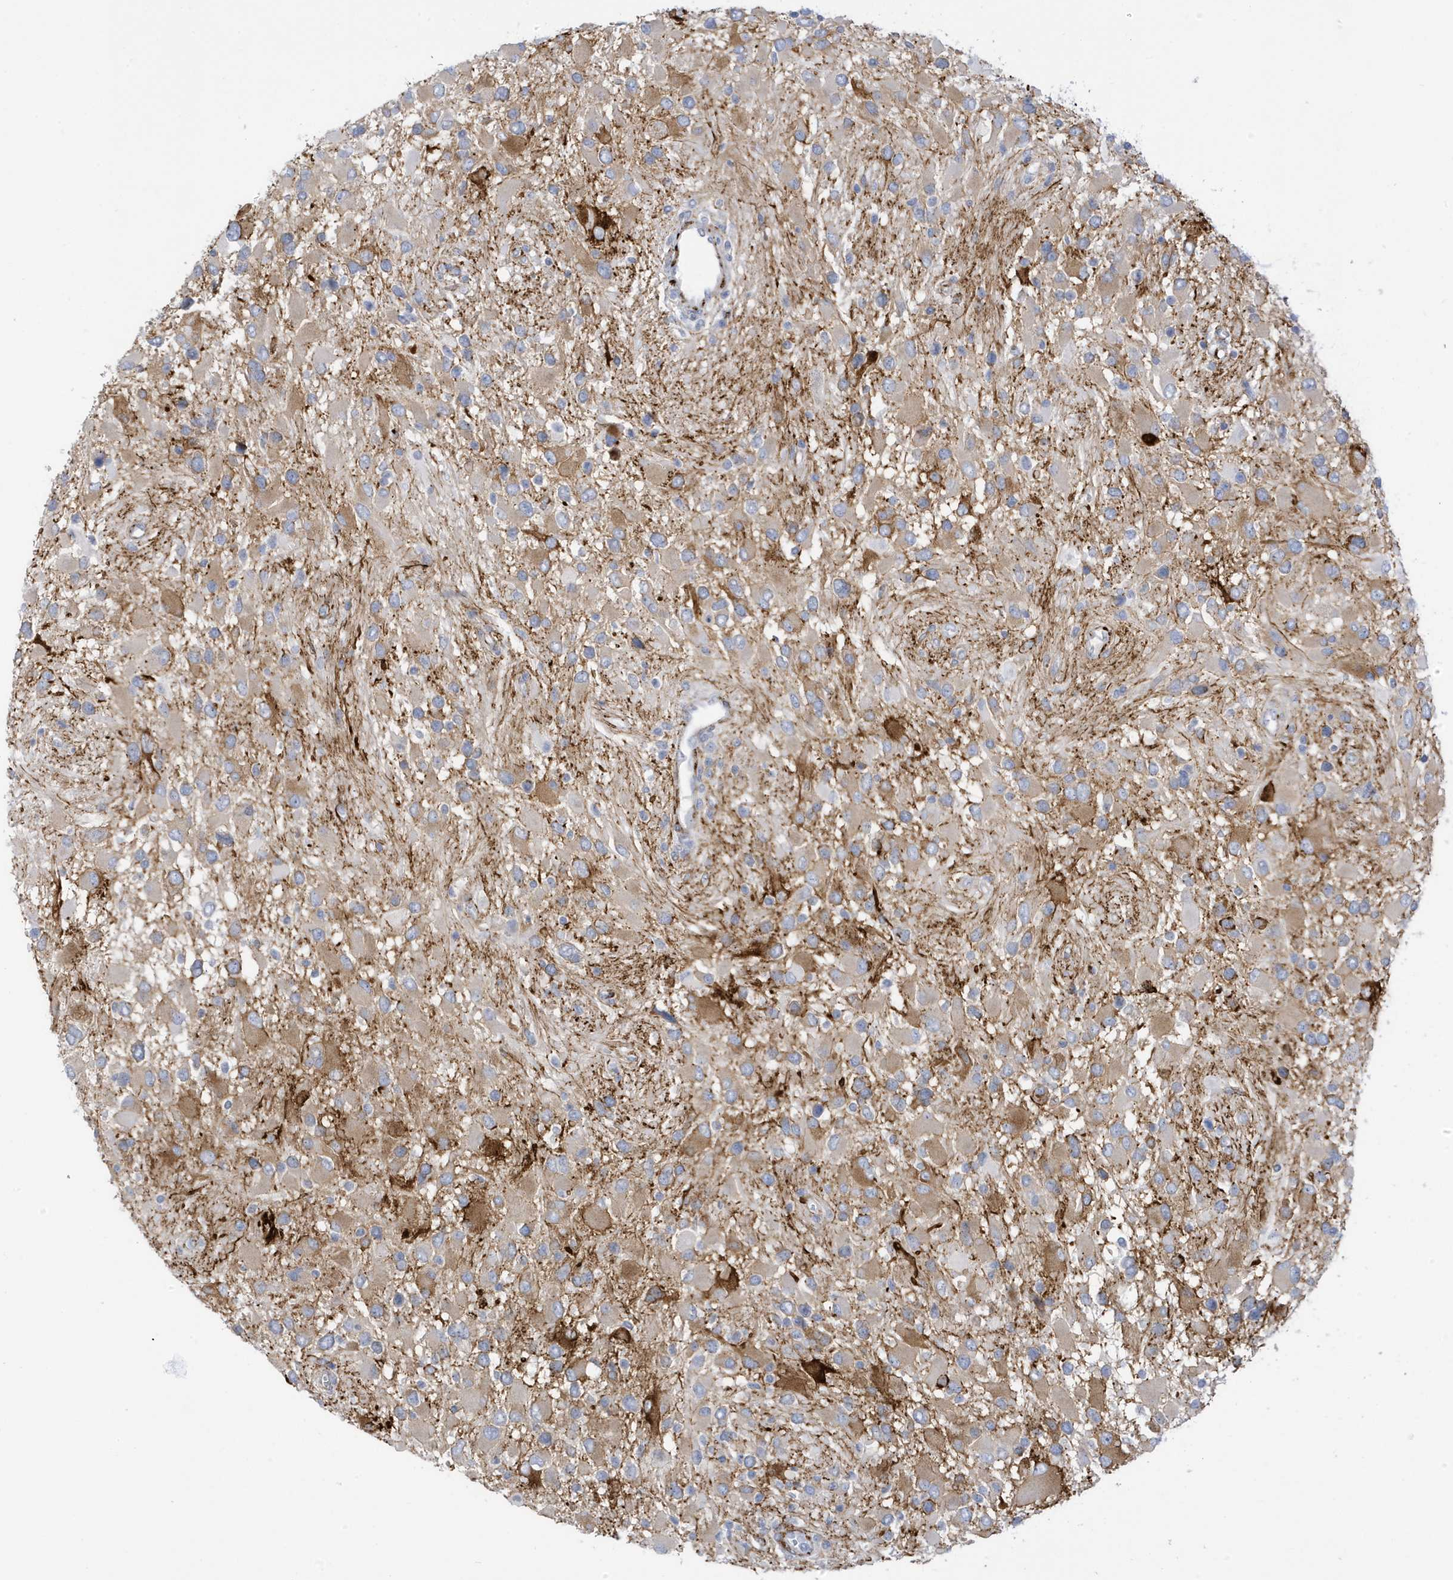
{"staining": {"intensity": "strong", "quantity": "<25%", "location": "cytoplasmic/membranous"}, "tissue": "glioma", "cell_type": "Tumor cells", "image_type": "cancer", "snomed": [{"axis": "morphology", "description": "Glioma, malignant, High grade"}, {"axis": "topography", "description": "Brain"}], "caption": "Human glioma stained for a protein (brown) demonstrates strong cytoplasmic/membranous positive expression in about <25% of tumor cells.", "gene": "PERM1", "patient": {"sex": "male", "age": 53}}